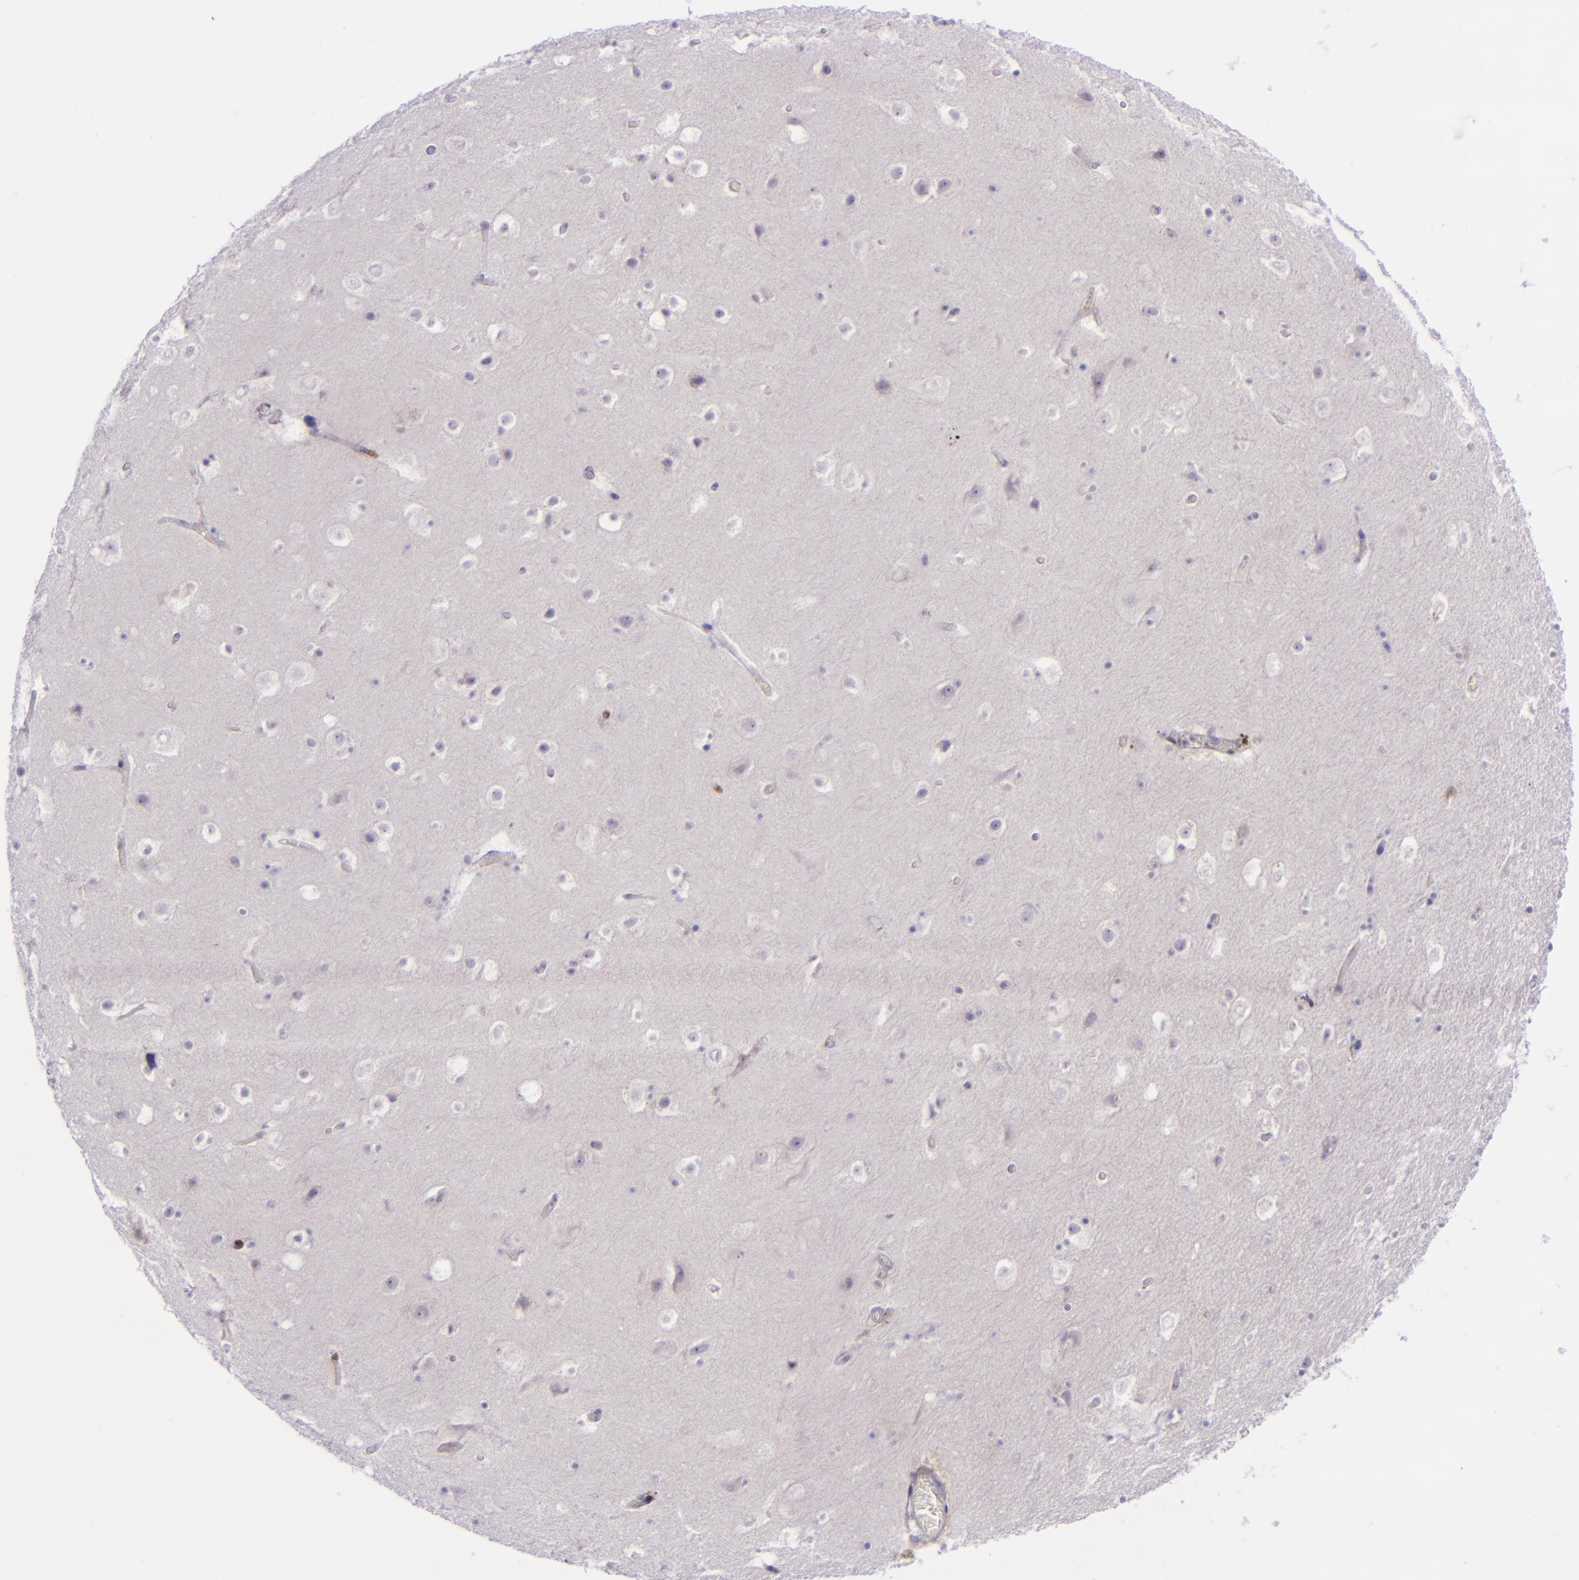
{"staining": {"intensity": "negative", "quantity": "none", "location": "none"}, "tissue": "hippocampus", "cell_type": "Glial cells", "image_type": "normal", "snomed": [{"axis": "morphology", "description": "Normal tissue, NOS"}, {"axis": "topography", "description": "Hippocampus"}], "caption": "High power microscopy histopathology image of an IHC image of unremarkable hippocampus, revealing no significant staining in glial cells.", "gene": "SELL", "patient": {"sex": "male", "age": 45}}